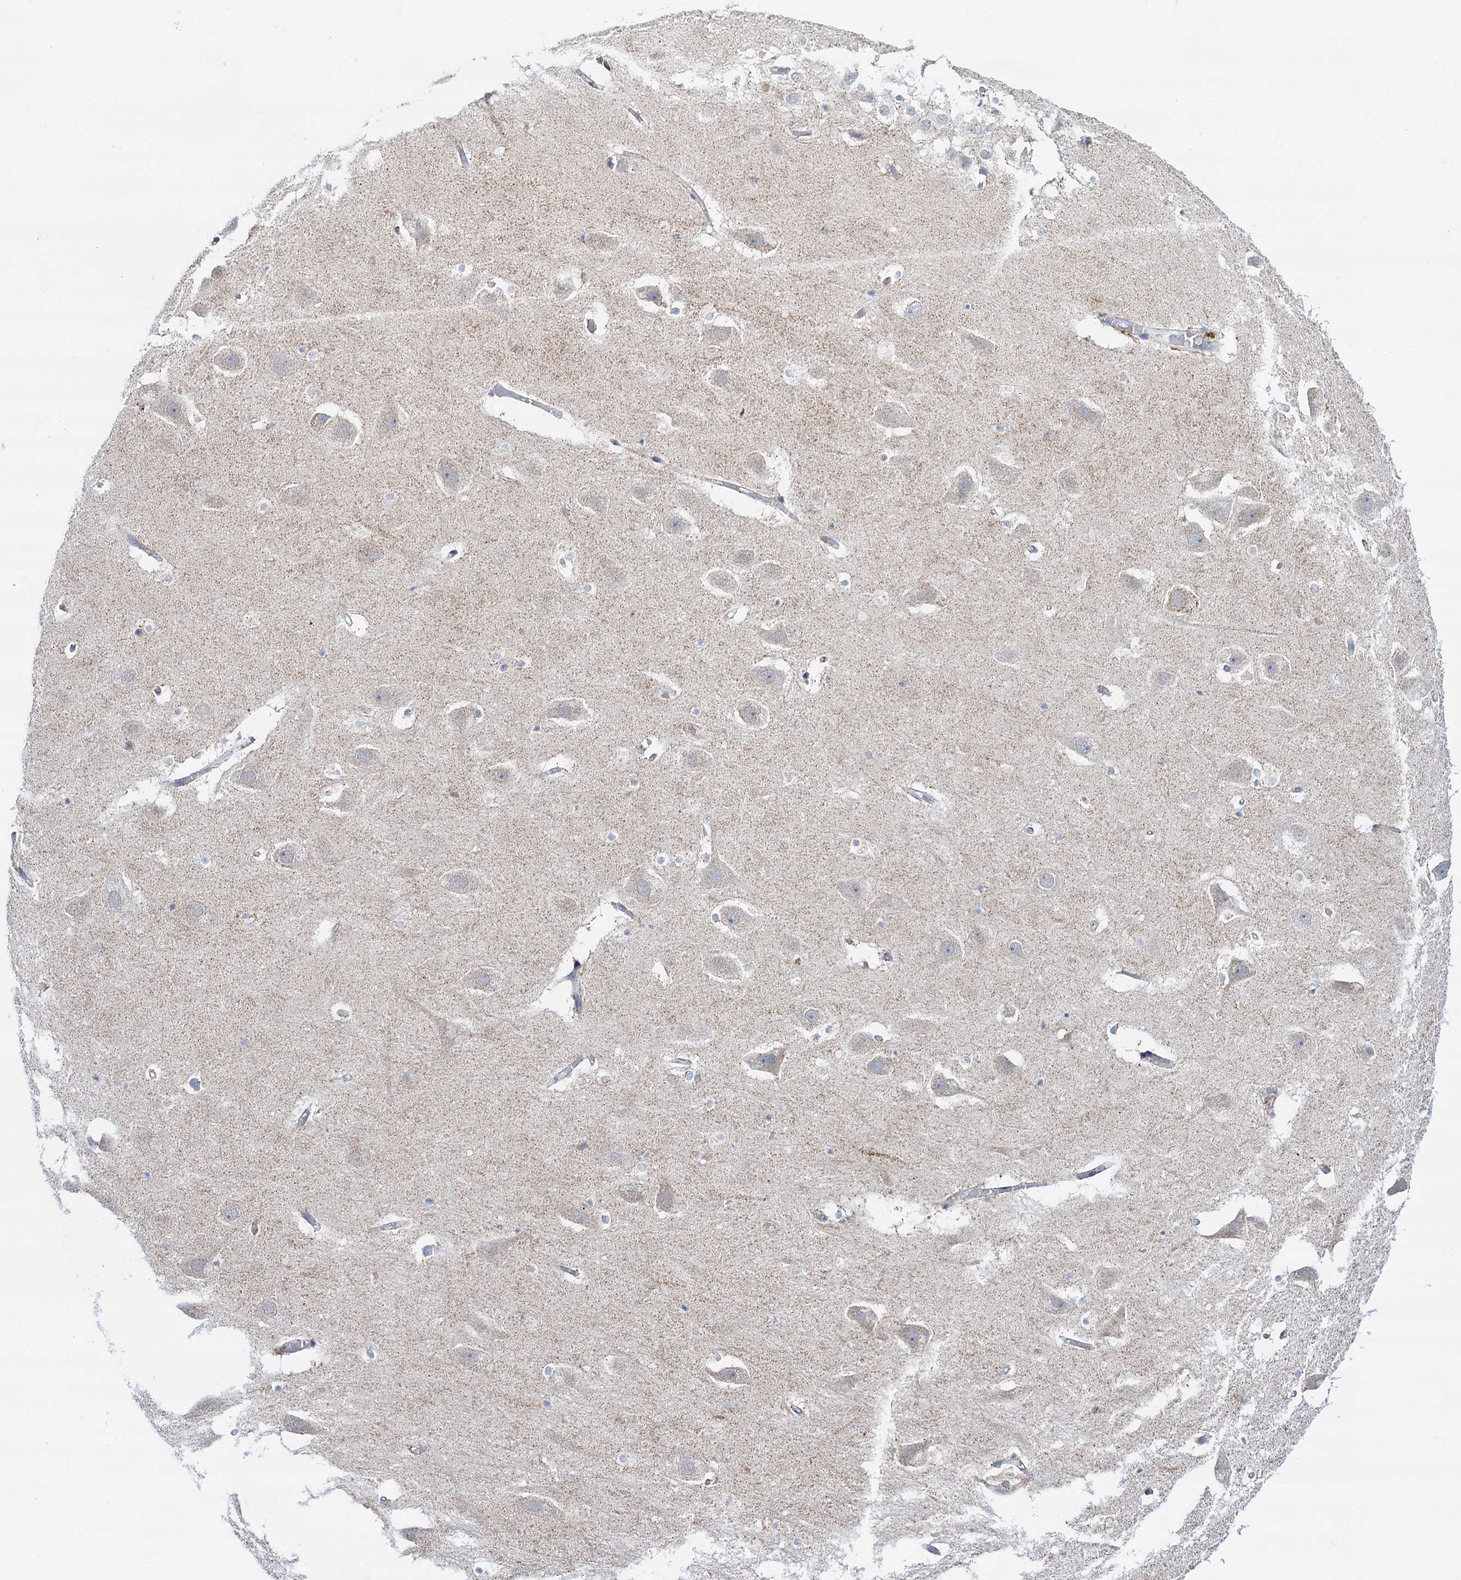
{"staining": {"intensity": "moderate", "quantity": "<25%", "location": "cytoplasmic/membranous"}, "tissue": "hippocampus", "cell_type": "Glial cells", "image_type": "normal", "snomed": [{"axis": "morphology", "description": "Normal tissue, NOS"}, {"axis": "topography", "description": "Hippocampus"}], "caption": "Glial cells show moderate cytoplasmic/membranous expression in about <25% of cells in unremarkable hippocampus.", "gene": "C2CD3", "patient": {"sex": "female", "age": 52}}